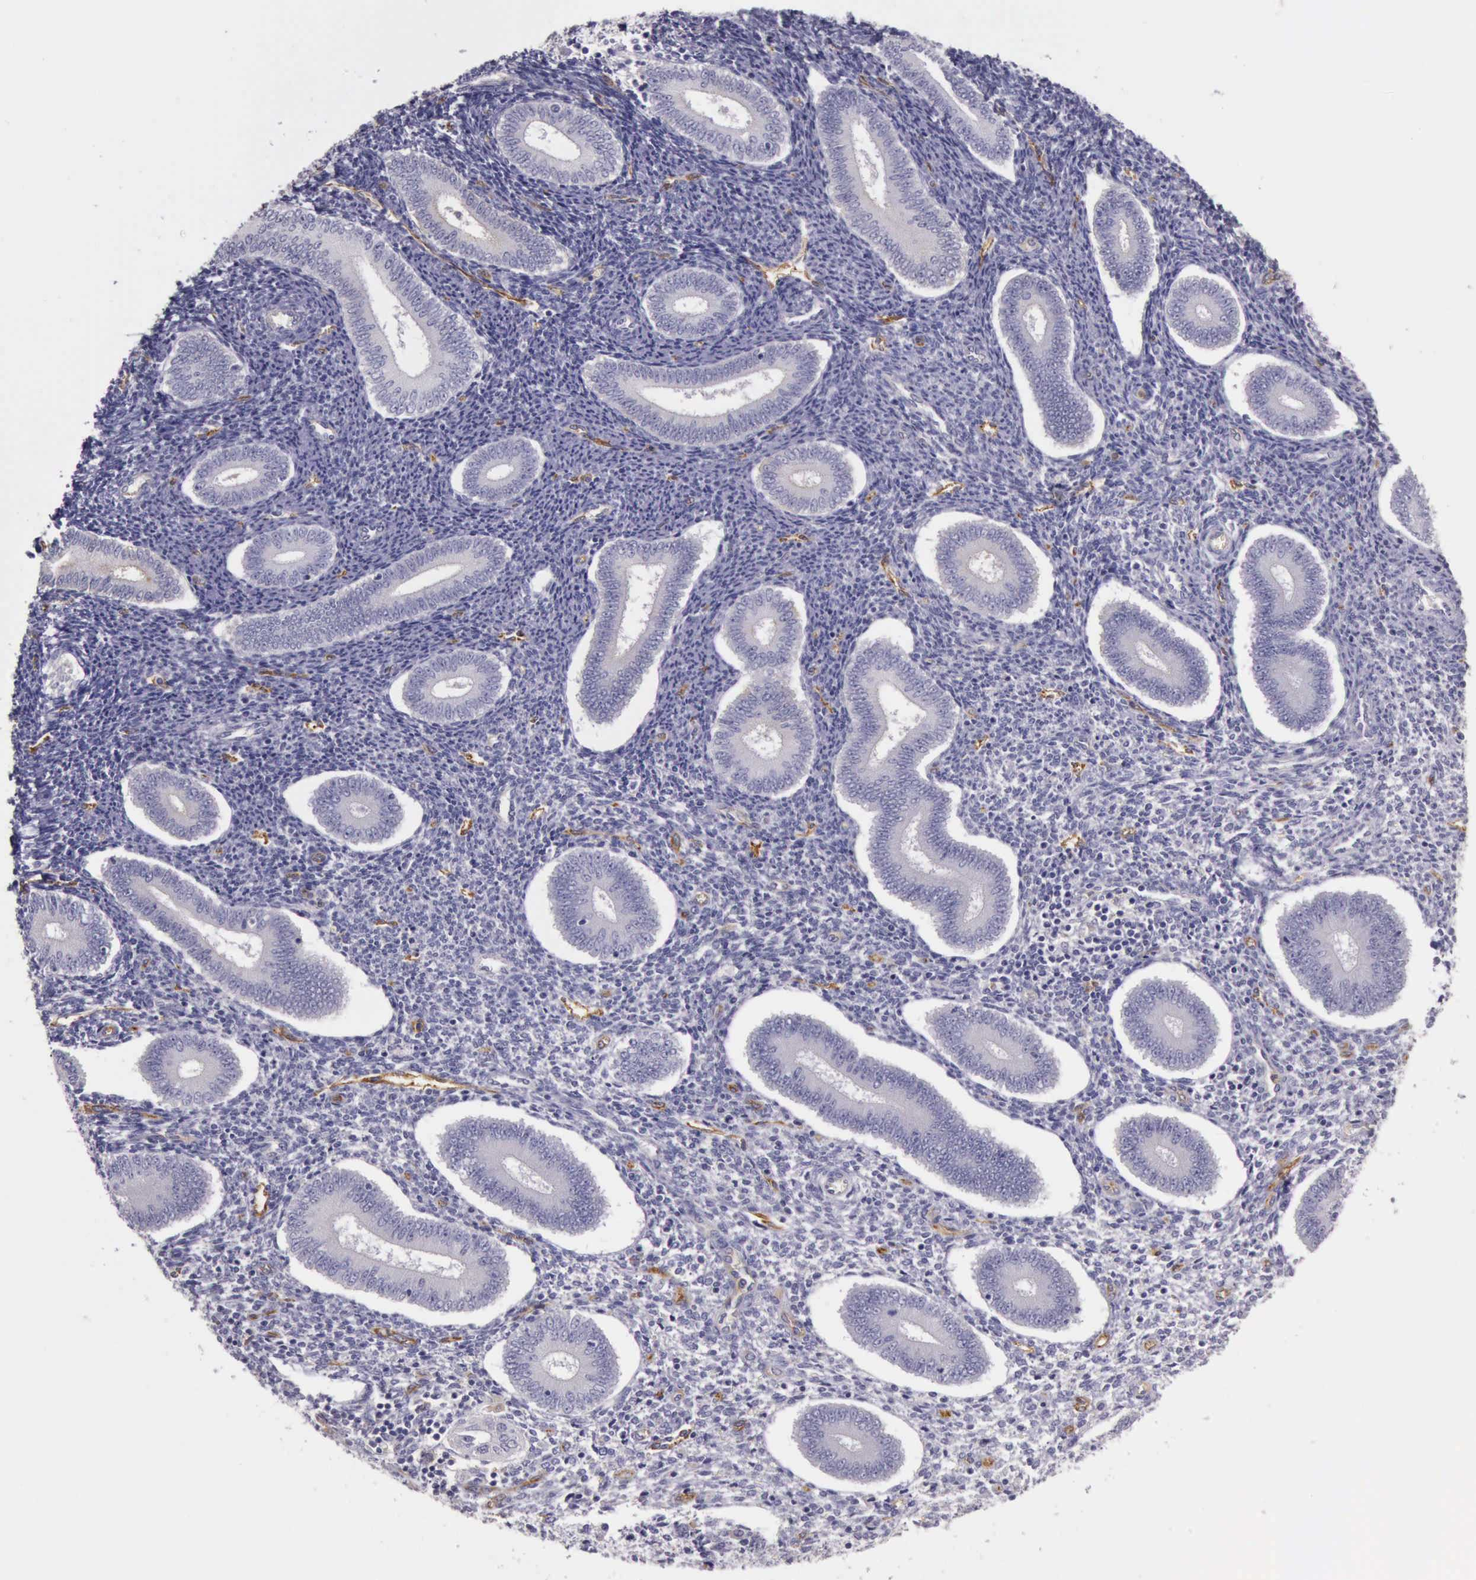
{"staining": {"intensity": "negative", "quantity": "none", "location": "none"}, "tissue": "endometrium", "cell_type": "Cells in endometrial stroma", "image_type": "normal", "snomed": [{"axis": "morphology", "description": "Normal tissue, NOS"}, {"axis": "topography", "description": "Endometrium"}], "caption": "Immunohistochemical staining of normal human endometrium demonstrates no significant positivity in cells in endometrial stroma. (Brightfield microscopy of DAB IHC at high magnification).", "gene": "TCEANC", "patient": {"sex": "female", "age": 35}}